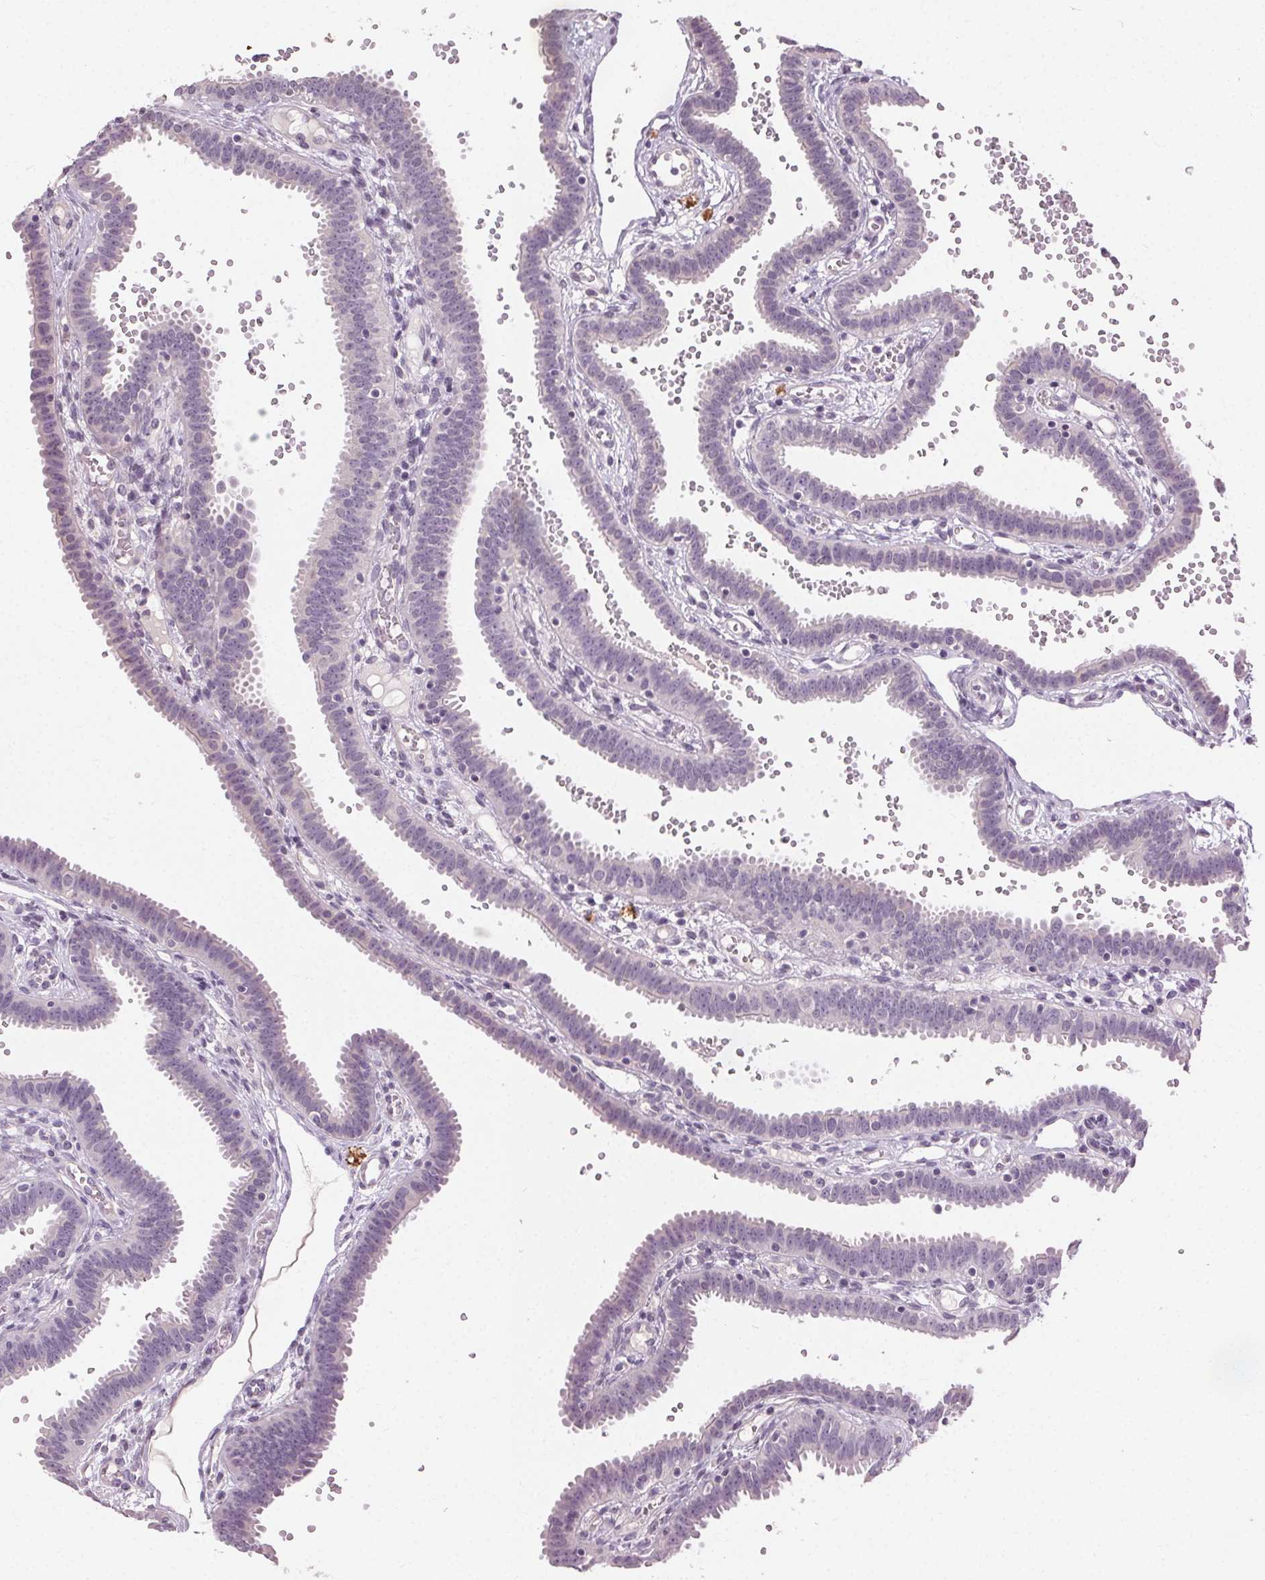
{"staining": {"intensity": "negative", "quantity": "none", "location": "none"}, "tissue": "fallopian tube", "cell_type": "Glandular cells", "image_type": "normal", "snomed": [{"axis": "morphology", "description": "Normal tissue, NOS"}, {"axis": "topography", "description": "Fallopian tube"}], "caption": "IHC of unremarkable fallopian tube exhibits no staining in glandular cells.", "gene": "CLTRN", "patient": {"sex": "female", "age": 37}}